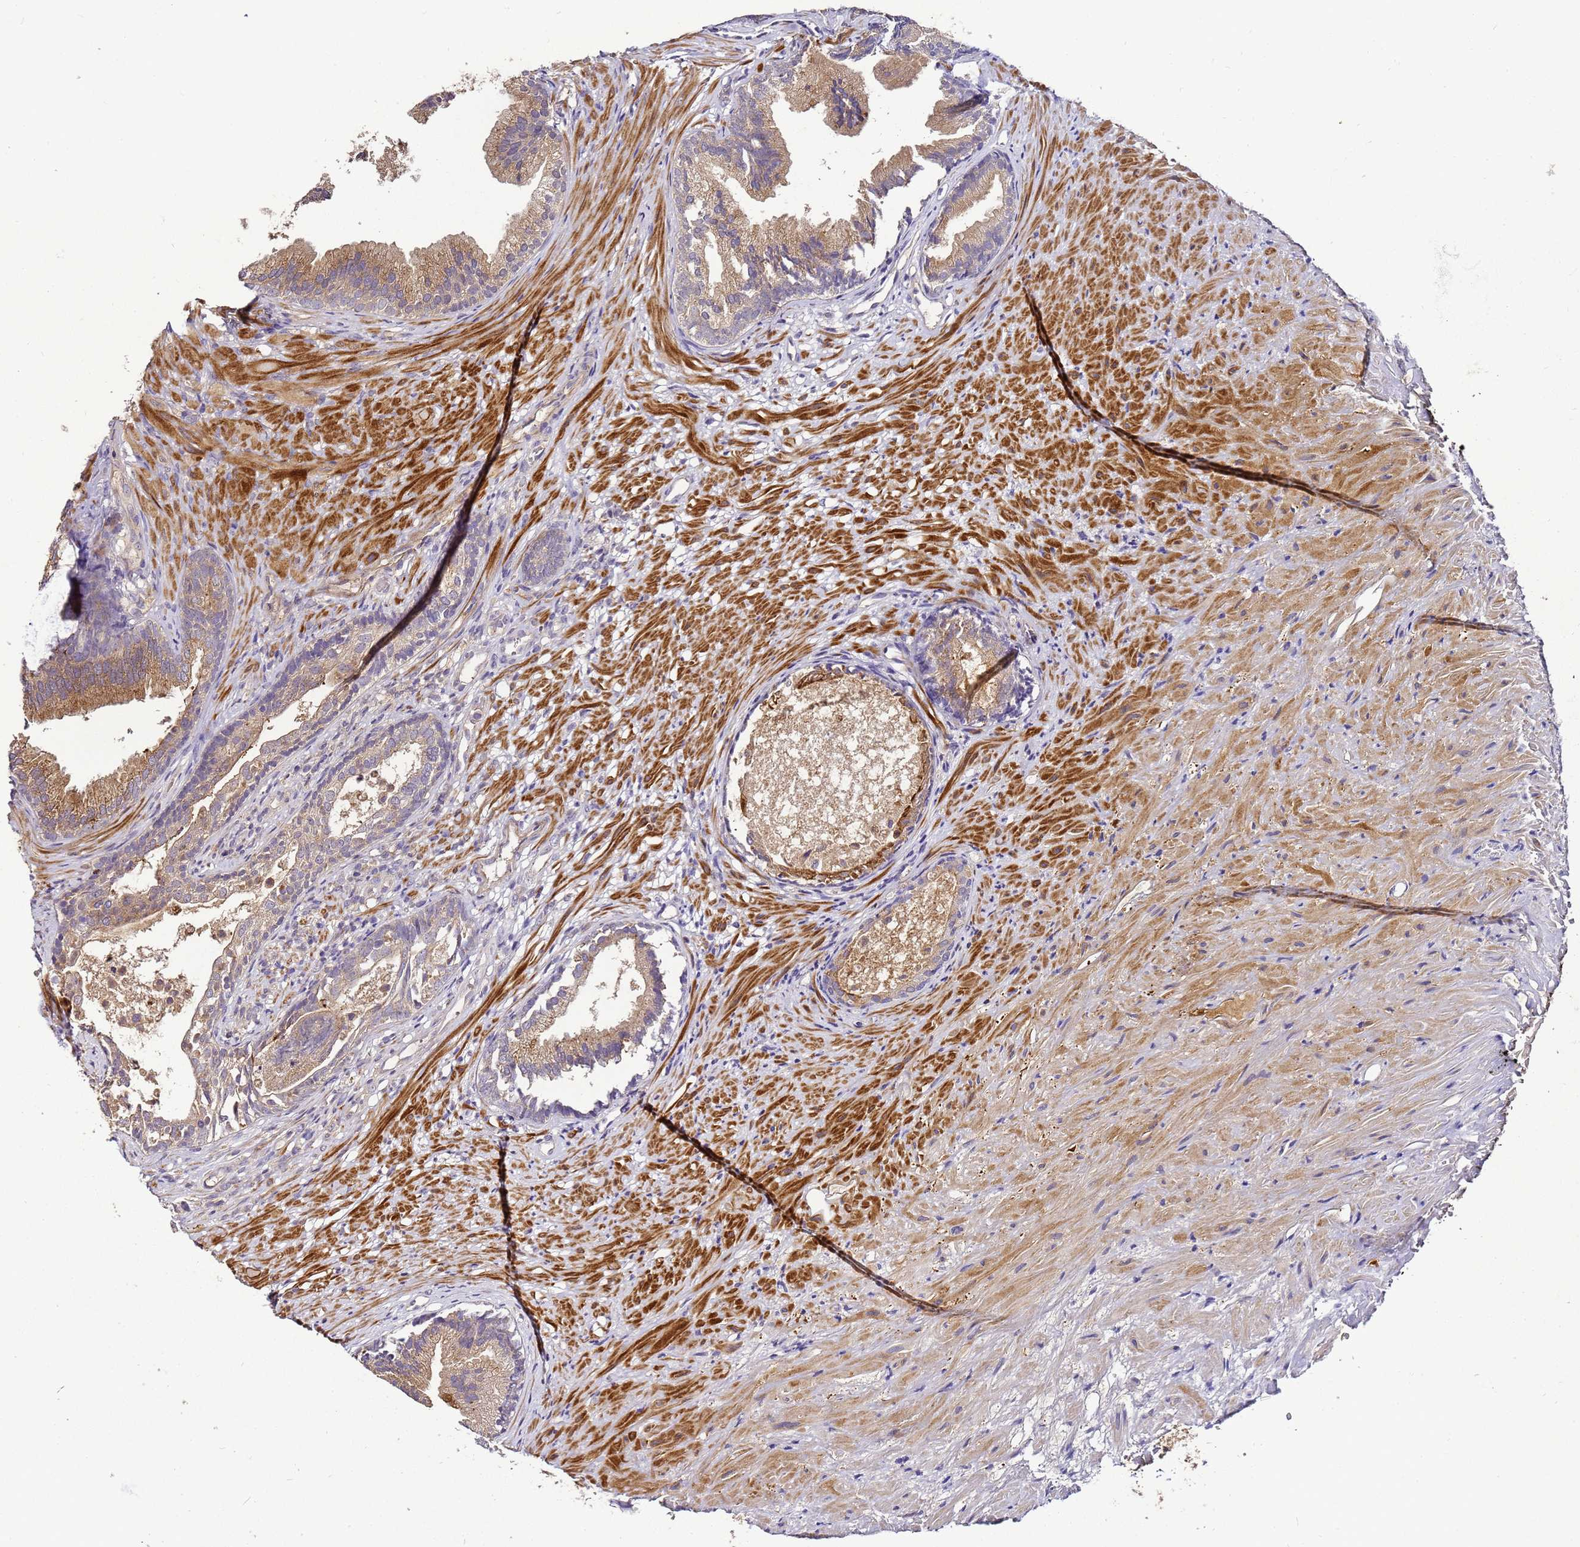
{"staining": {"intensity": "moderate", "quantity": ">75%", "location": "cytoplasmic/membranous"}, "tissue": "prostate", "cell_type": "Glandular cells", "image_type": "normal", "snomed": [{"axis": "morphology", "description": "Normal tissue, NOS"}, {"axis": "topography", "description": "Prostate"}], "caption": "Approximately >75% of glandular cells in unremarkable prostate demonstrate moderate cytoplasmic/membranous protein staining as visualized by brown immunohistochemical staining.", "gene": "LGI4", "patient": {"sex": "male", "age": 76}}